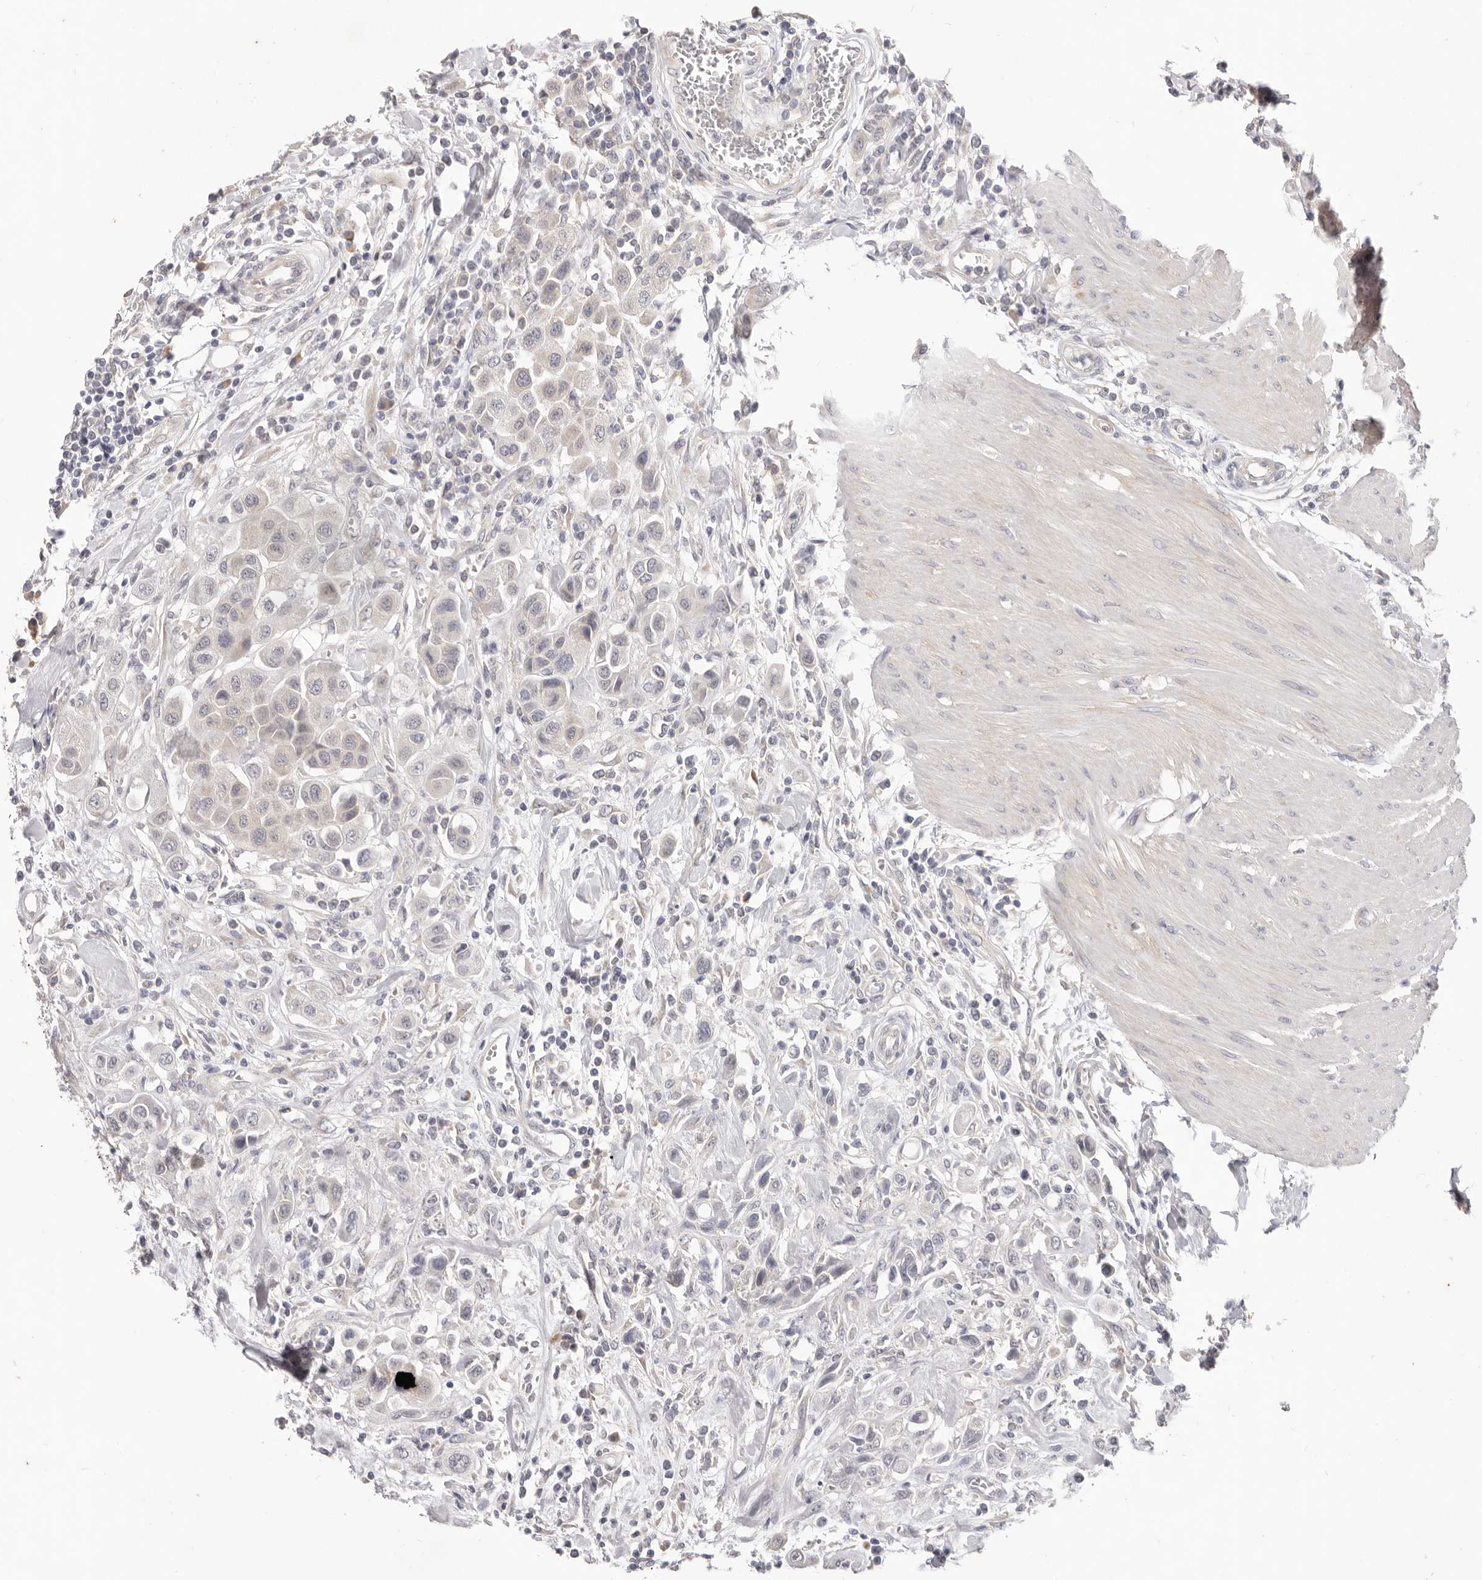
{"staining": {"intensity": "negative", "quantity": "none", "location": "none"}, "tissue": "urothelial cancer", "cell_type": "Tumor cells", "image_type": "cancer", "snomed": [{"axis": "morphology", "description": "Urothelial carcinoma, High grade"}, {"axis": "topography", "description": "Urinary bladder"}], "caption": "A histopathology image of high-grade urothelial carcinoma stained for a protein displays no brown staining in tumor cells.", "gene": "WDR77", "patient": {"sex": "male", "age": 50}}